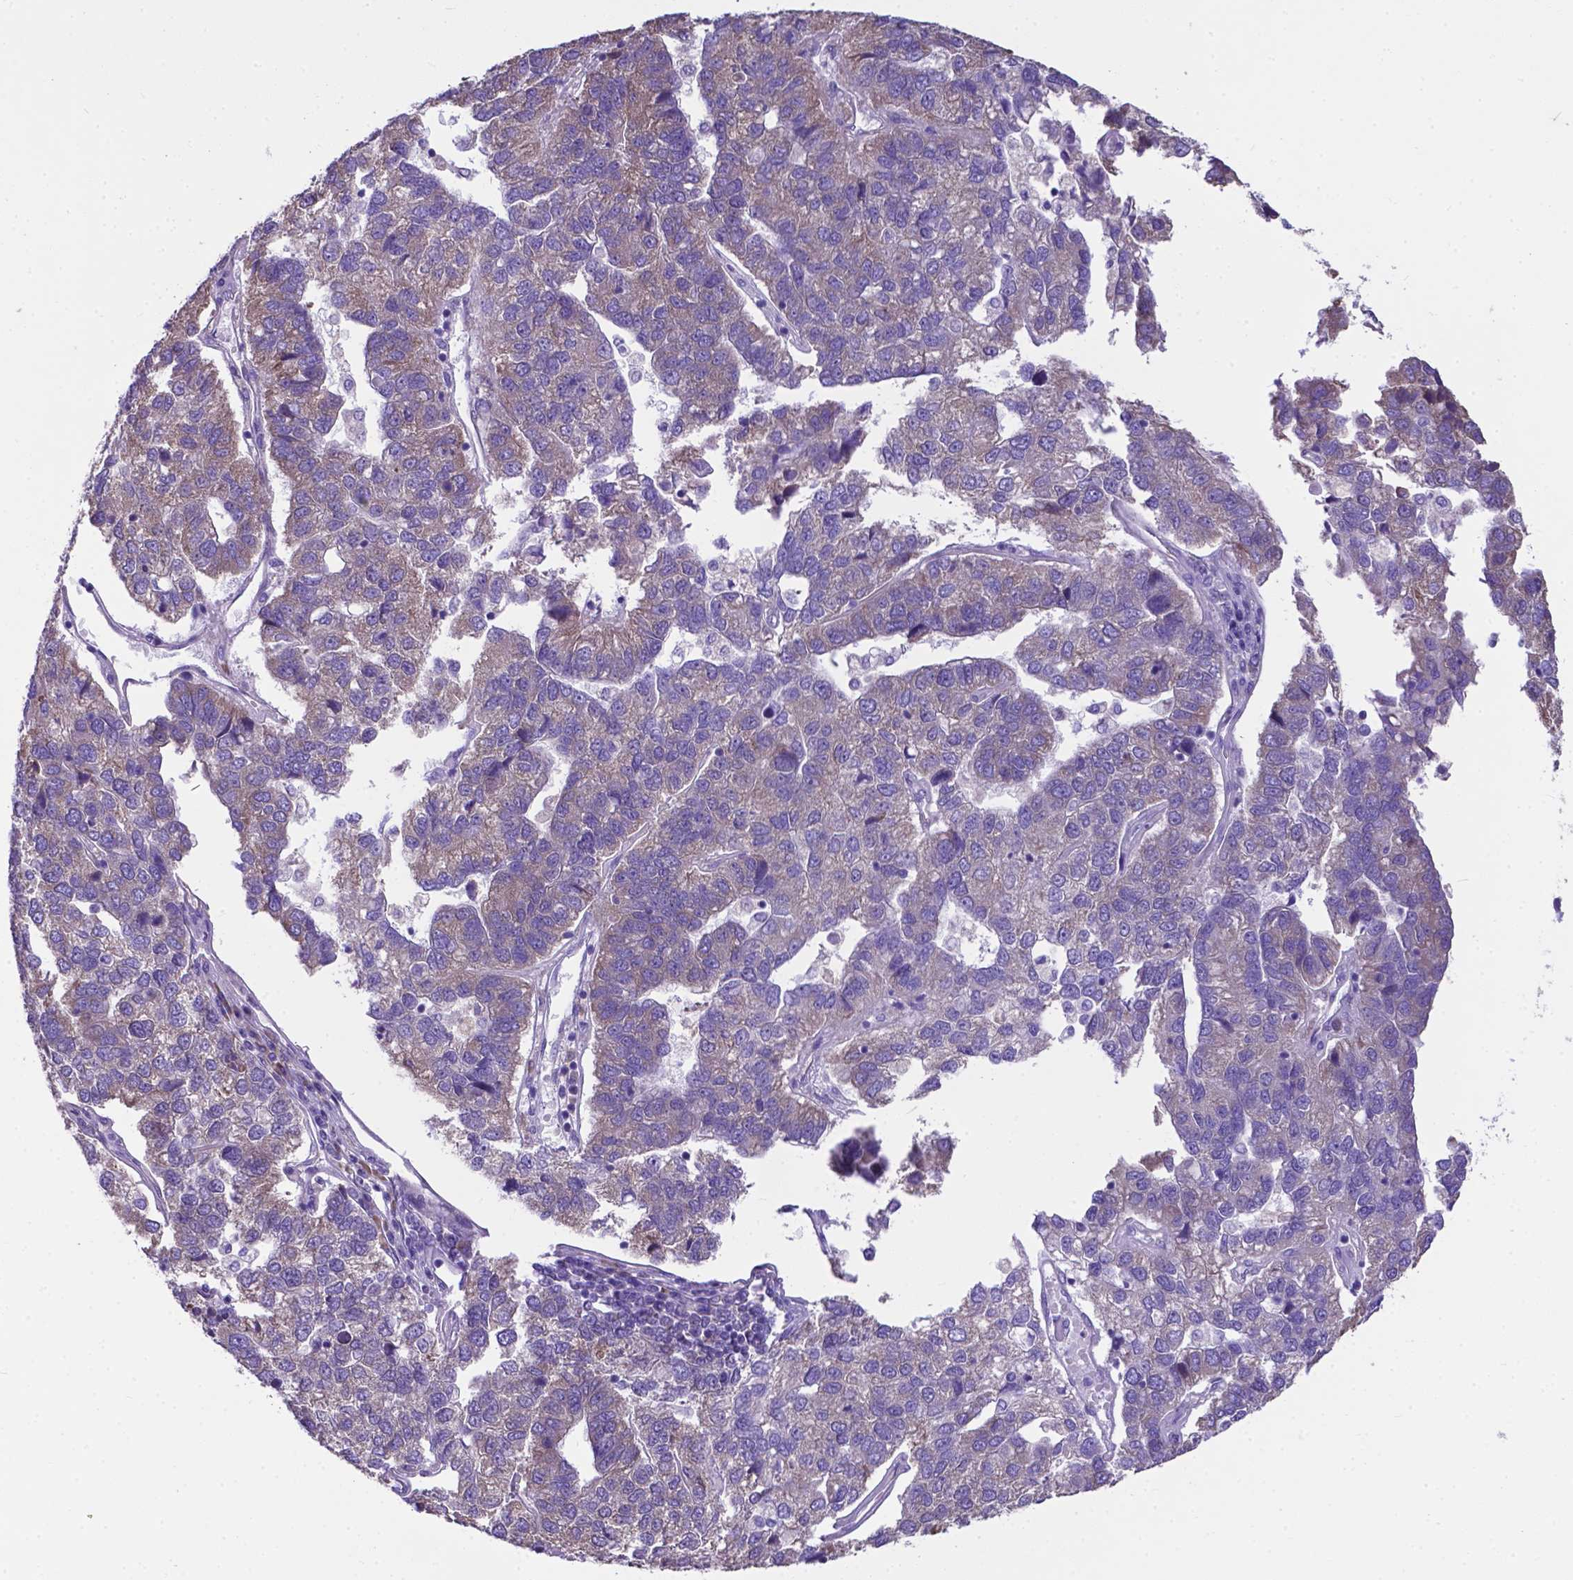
{"staining": {"intensity": "moderate", "quantity": ">75%", "location": "cytoplasmic/membranous"}, "tissue": "pancreatic cancer", "cell_type": "Tumor cells", "image_type": "cancer", "snomed": [{"axis": "morphology", "description": "Adenocarcinoma, NOS"}, {"axis": "topography", "description": "Pancreas"}], "caption": "The image shows immunohistochemical staining of pancreatic cancer (adenocarcinoma). There is moderate cytoplasmic/membranous expression is seen in about >75% of tumor cells. Using DAB (brown) and hematoxylin (blue) stains, captured at high magnification using brightfield microscopy.", "gene": "RPL6", "patient": {"sex": "female", "age": 61}}